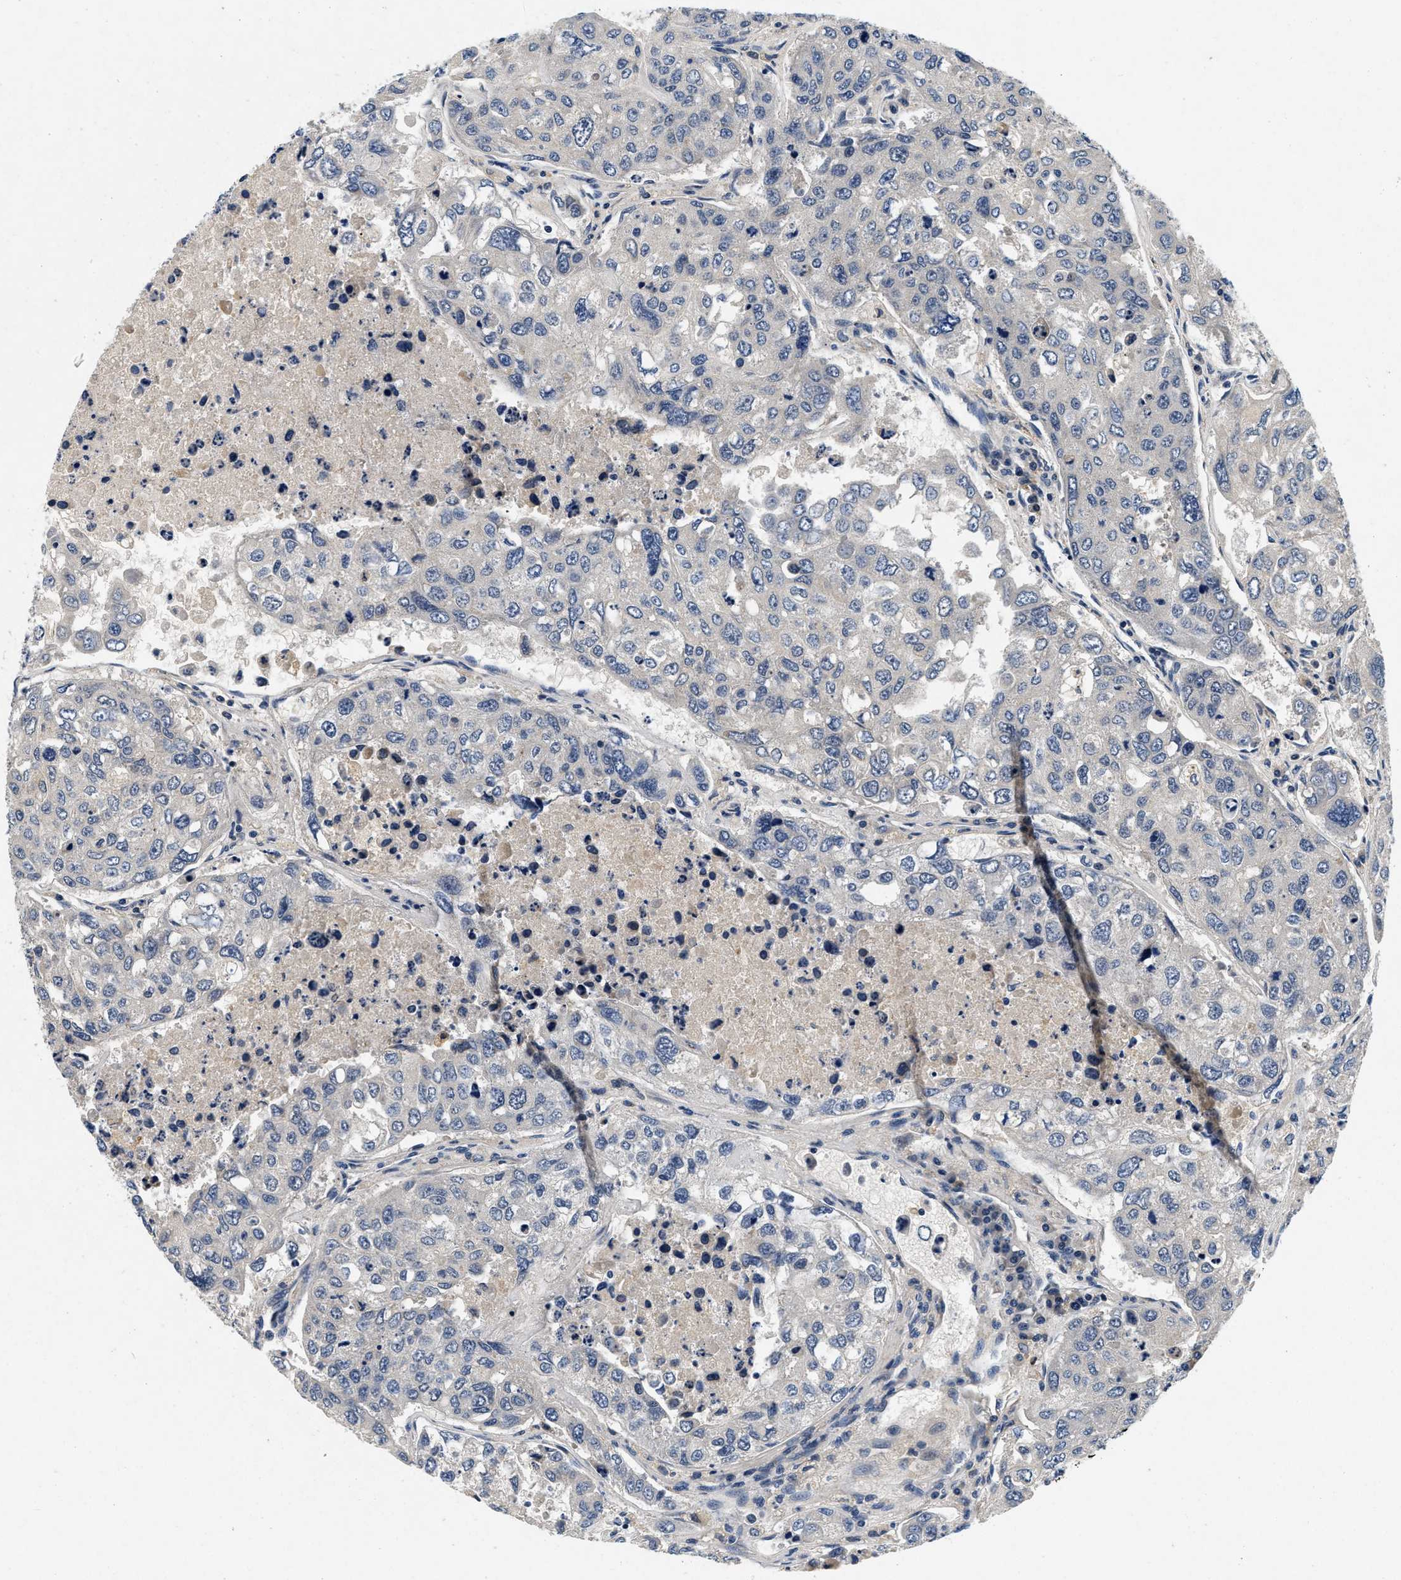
{"staining": {"intensity": "negative", "quantity": "none", "location": "none"}, "tissue": "urothelial cancer", "cell_type": "Tumor cells", "image_type": "cancer", "snomed": [{"axis": "morphology", "description": "Urothelial carcinoma, High grade"}, {"axis": "topography", "description": "Lymph node"}, {"axis": "topography", "description": "Urinary bladder"}], "caption": "Protein analysis of urothelial carcinoma (high-grade) shows no significant staining in tumor cells.", "gene": "PDP1", "patient": {"sex": "male", "age": 51}}